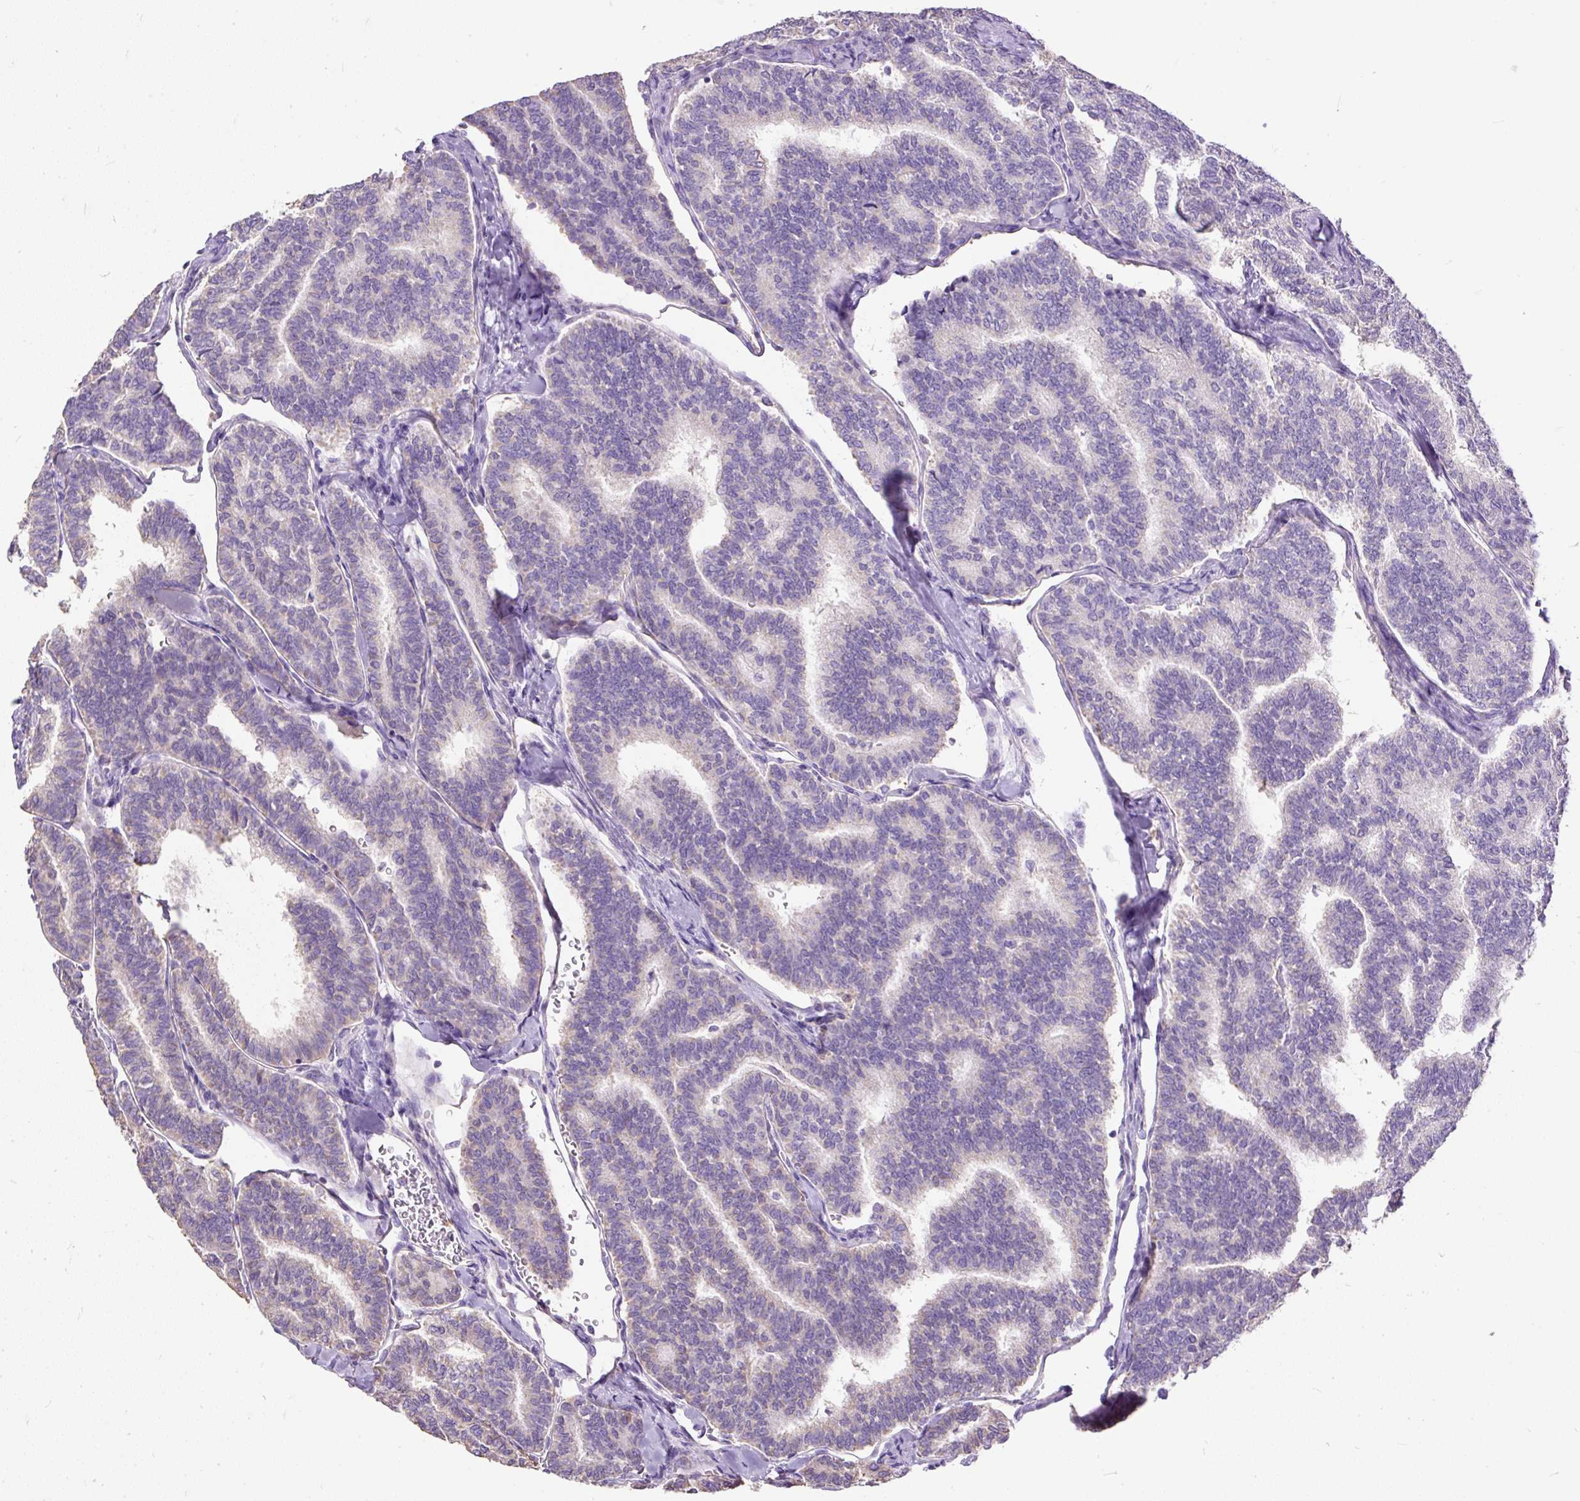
{"staining": {"intensity": "negative", "quantity": "none", "location": "none"}, "tissue": "thyroid cancer", "cell_type": "Tumor cells", "image_type": "cancer", "snomed": [{"axis": "morphology", "description": "Papillary adenocarcinoma, NOS"}, {"axis": "topography", "description": "Thyroid gland"}], "caption": "Photomicrograph shows no significant protein staining in tumor cells of thyroid cancer.", "gene": "GBX1", "patient": {"sex": "female", "age": 35}}